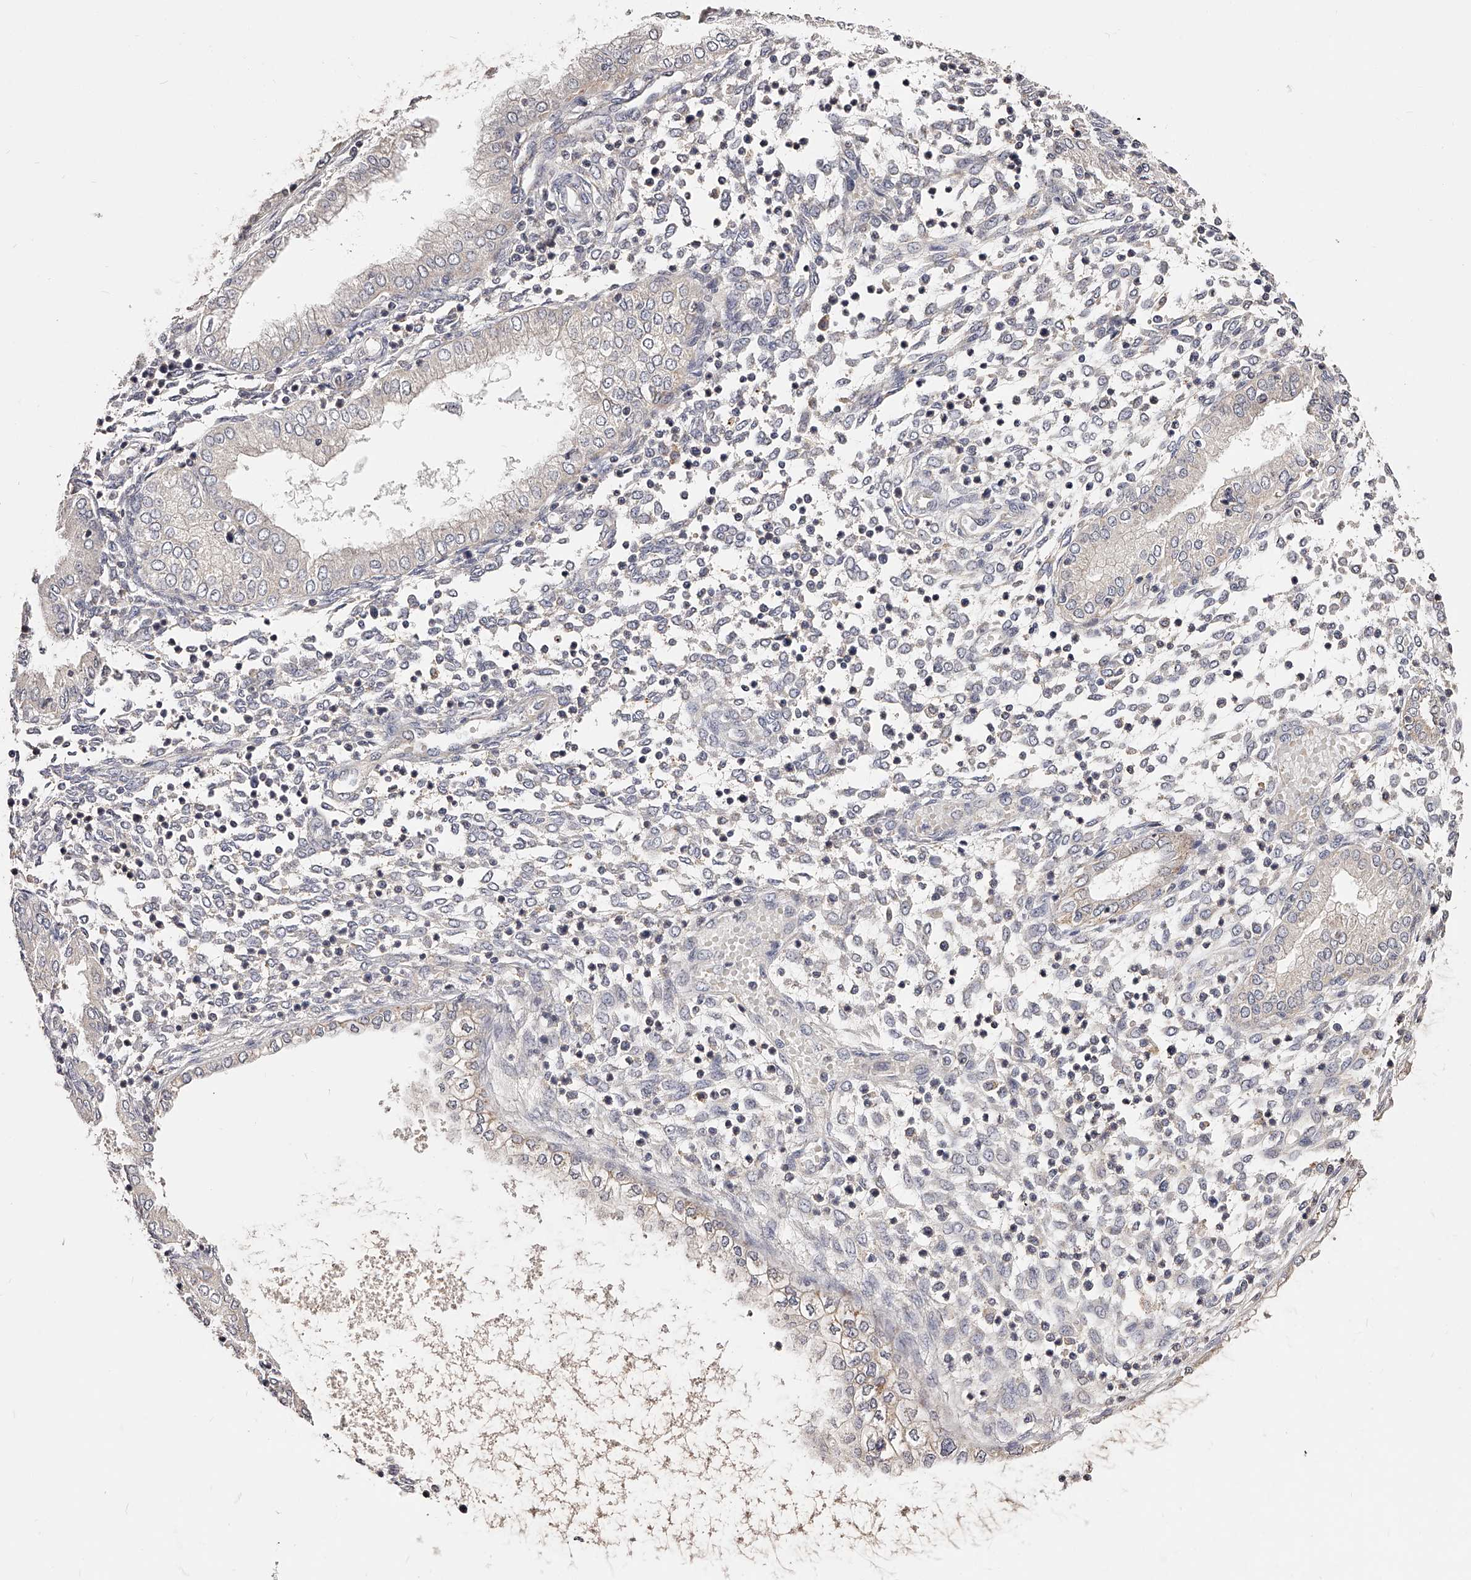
{"staining": {"intensity": "negative", "quantity": "none", "location": "none"}, "tissue": "endometrium", "cell_type": "Cells in endometrial stroma", "image_type": "normal", "snomed": [{"axis": "morphology", "description": "Normal tissue, NOS"}, {"axis": "topography", "description": "Endometrium"}], "caption": "DAB immunohistochemical staining of normal endometrium reveals no significant positivity in cells in endometrial stroma.", "gene": "PHACTR1", "patient": {"sex": "female", "age": 53}}